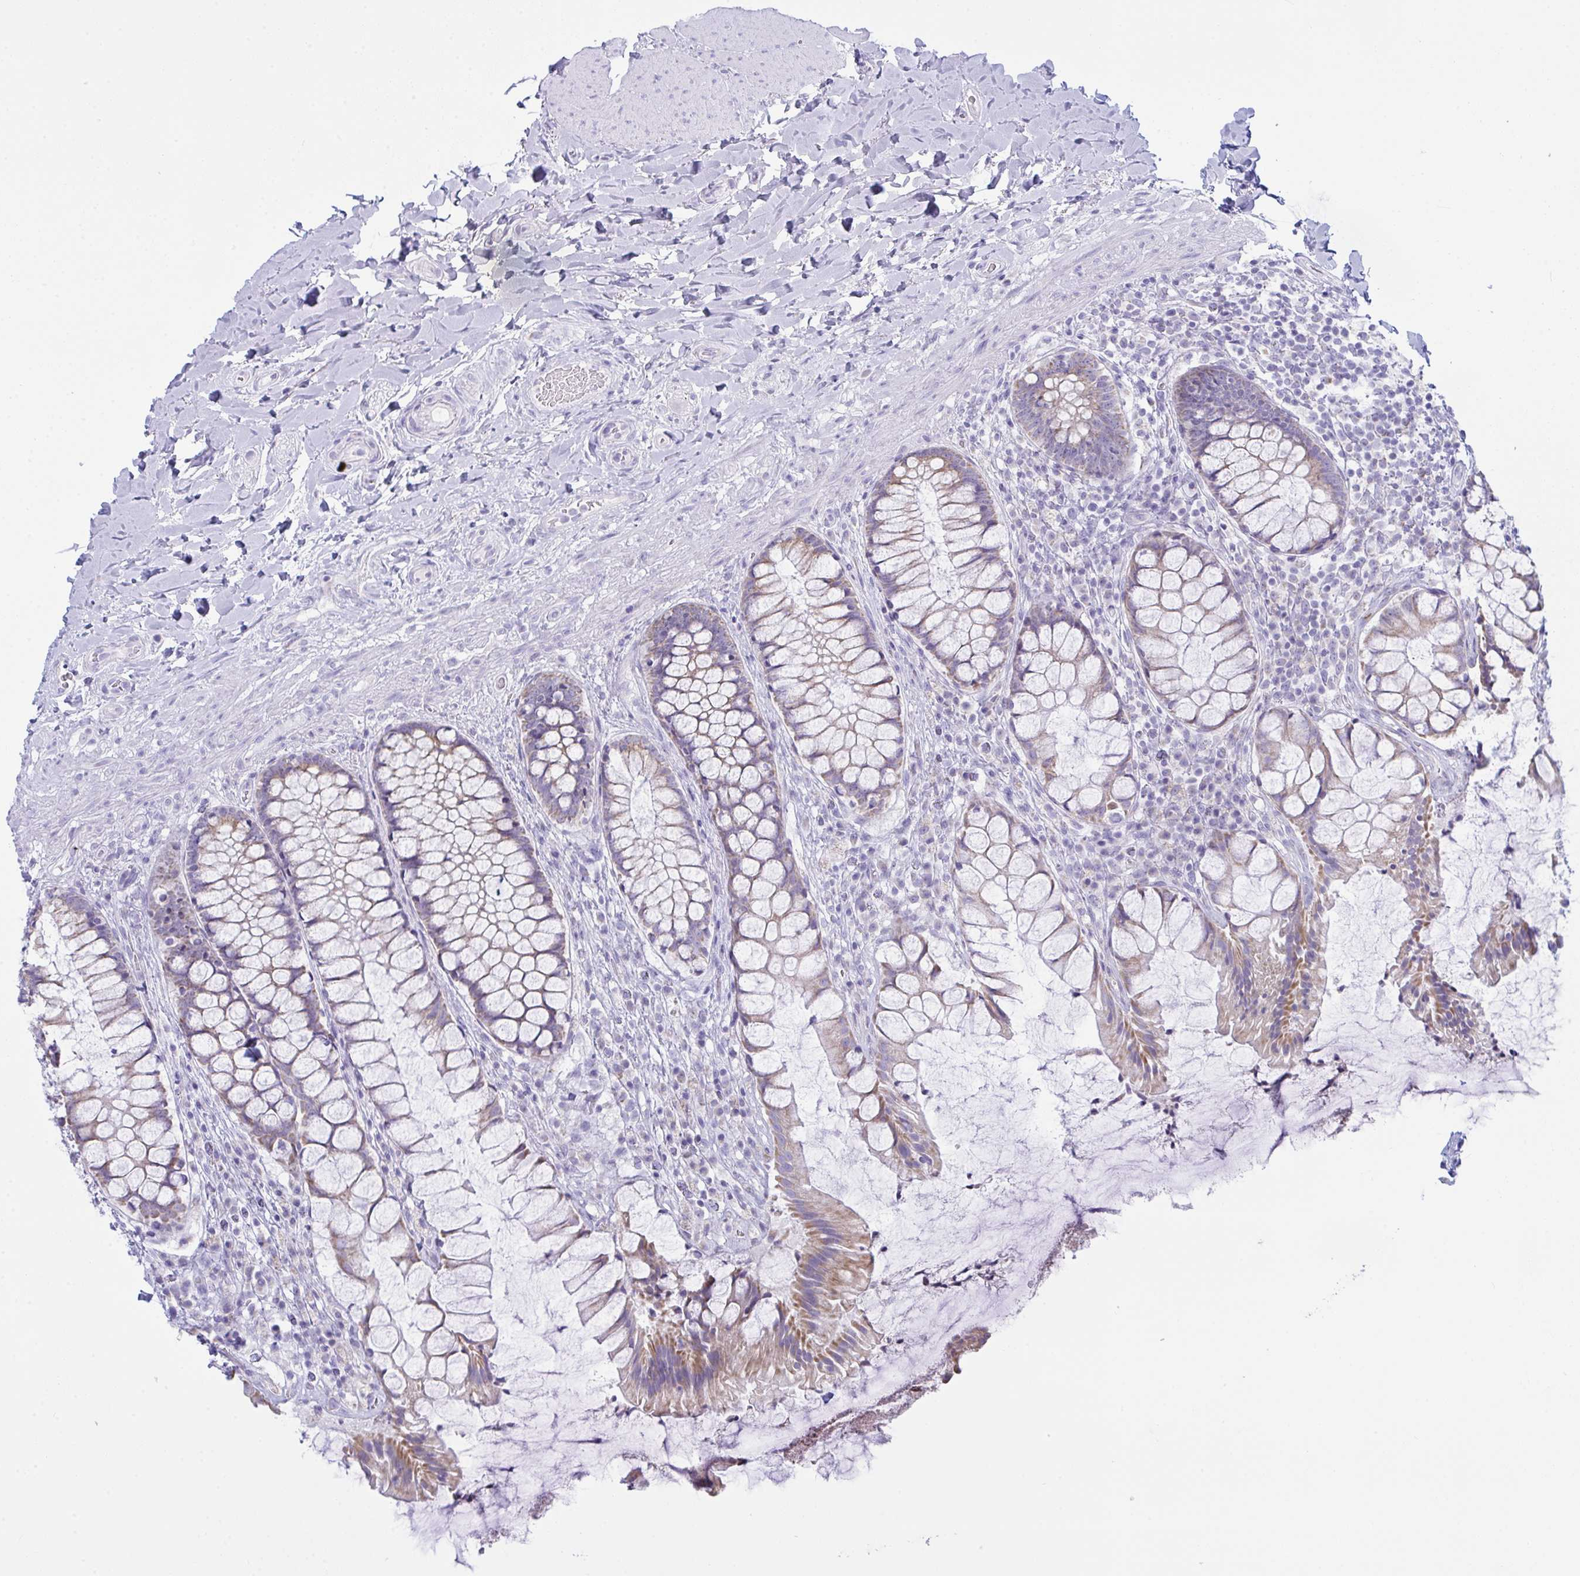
{"staining": {"intensity": "moderate", "quantity": "25%-75%", "location": "cytoplasmic/membranous"}, "tissue": "rectum", "cell_type": "Glandular cells", "image_type": "normal", "snomed": [{"axis": "morphology", "description": "Normal tissue, NOS"}, {"axis": "topography", "description": "Rectum"}], "caption": "Immunohistochemical staining of normal human rectum reveals 25%-75% levels of moderate cytoplasmic/membranous protein expression in approximately 25%-75% of glandular cells. (IHC, brightfield microscopy, high magnification).", "gene": "BBS1", "patient": {"sex": "female", "age": 58}}